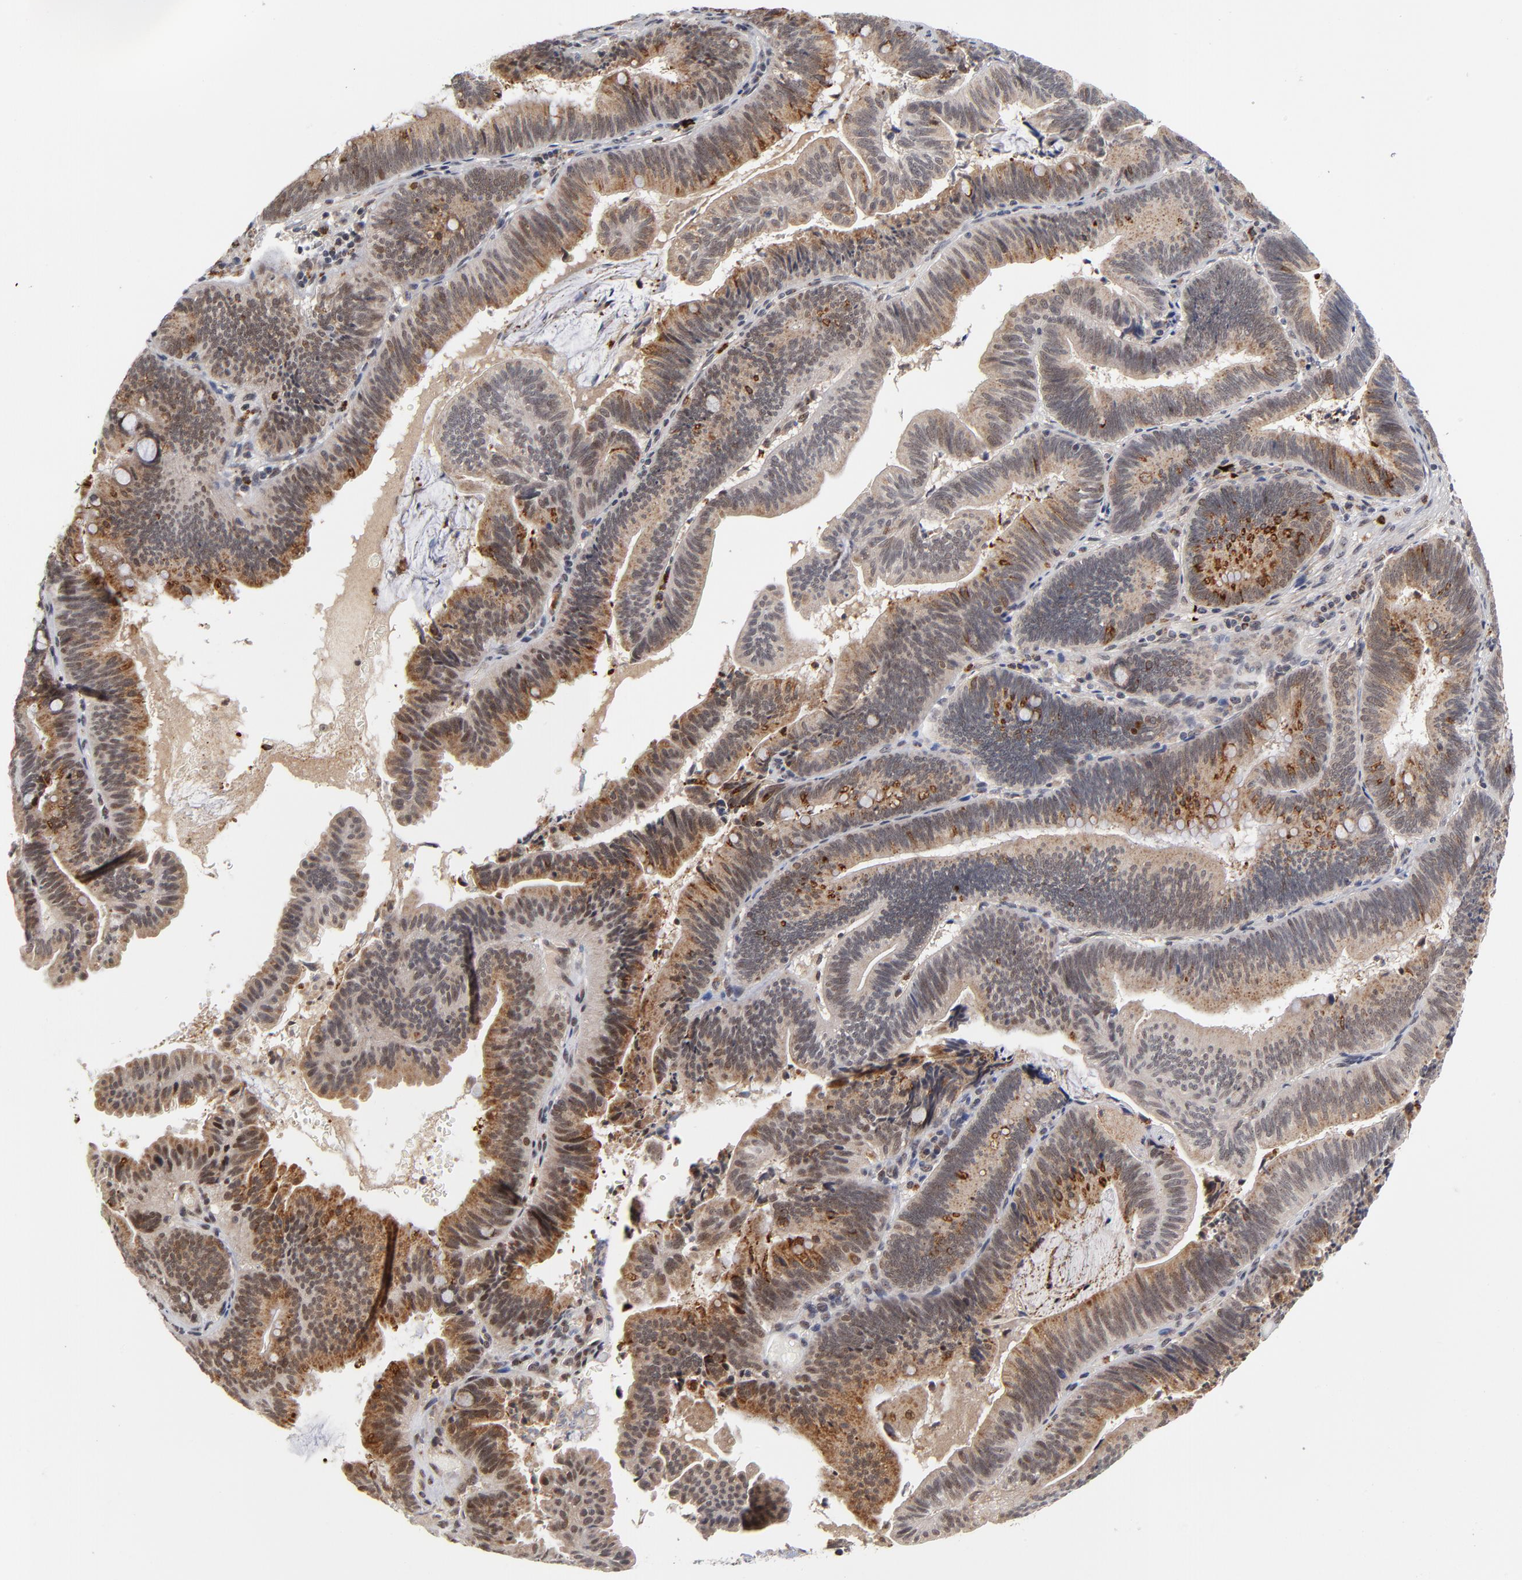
{"staining": {"intensity": "moderate", "quantity": "25%-75%", "location": "cytoplasmic/membranous,nuclear"}, "tissue": "pancreatic cancer", "cell_type": "Tumor cells", "image_type": "cancer", "snomed": [{"axis": "morphology", "description": "Adenocarcinoma, NOS"}, {"axis": "topography", "description": "Pancreas"}], "caption": "This is an image of IHC staining of adenocarcinoma (pancreatic), which shows moderate staining in the cytoplasmic/membranous and nuclear of tumor cells.", "gene": "ZNF419", "patient": {"sex": "male", "age": 82}}